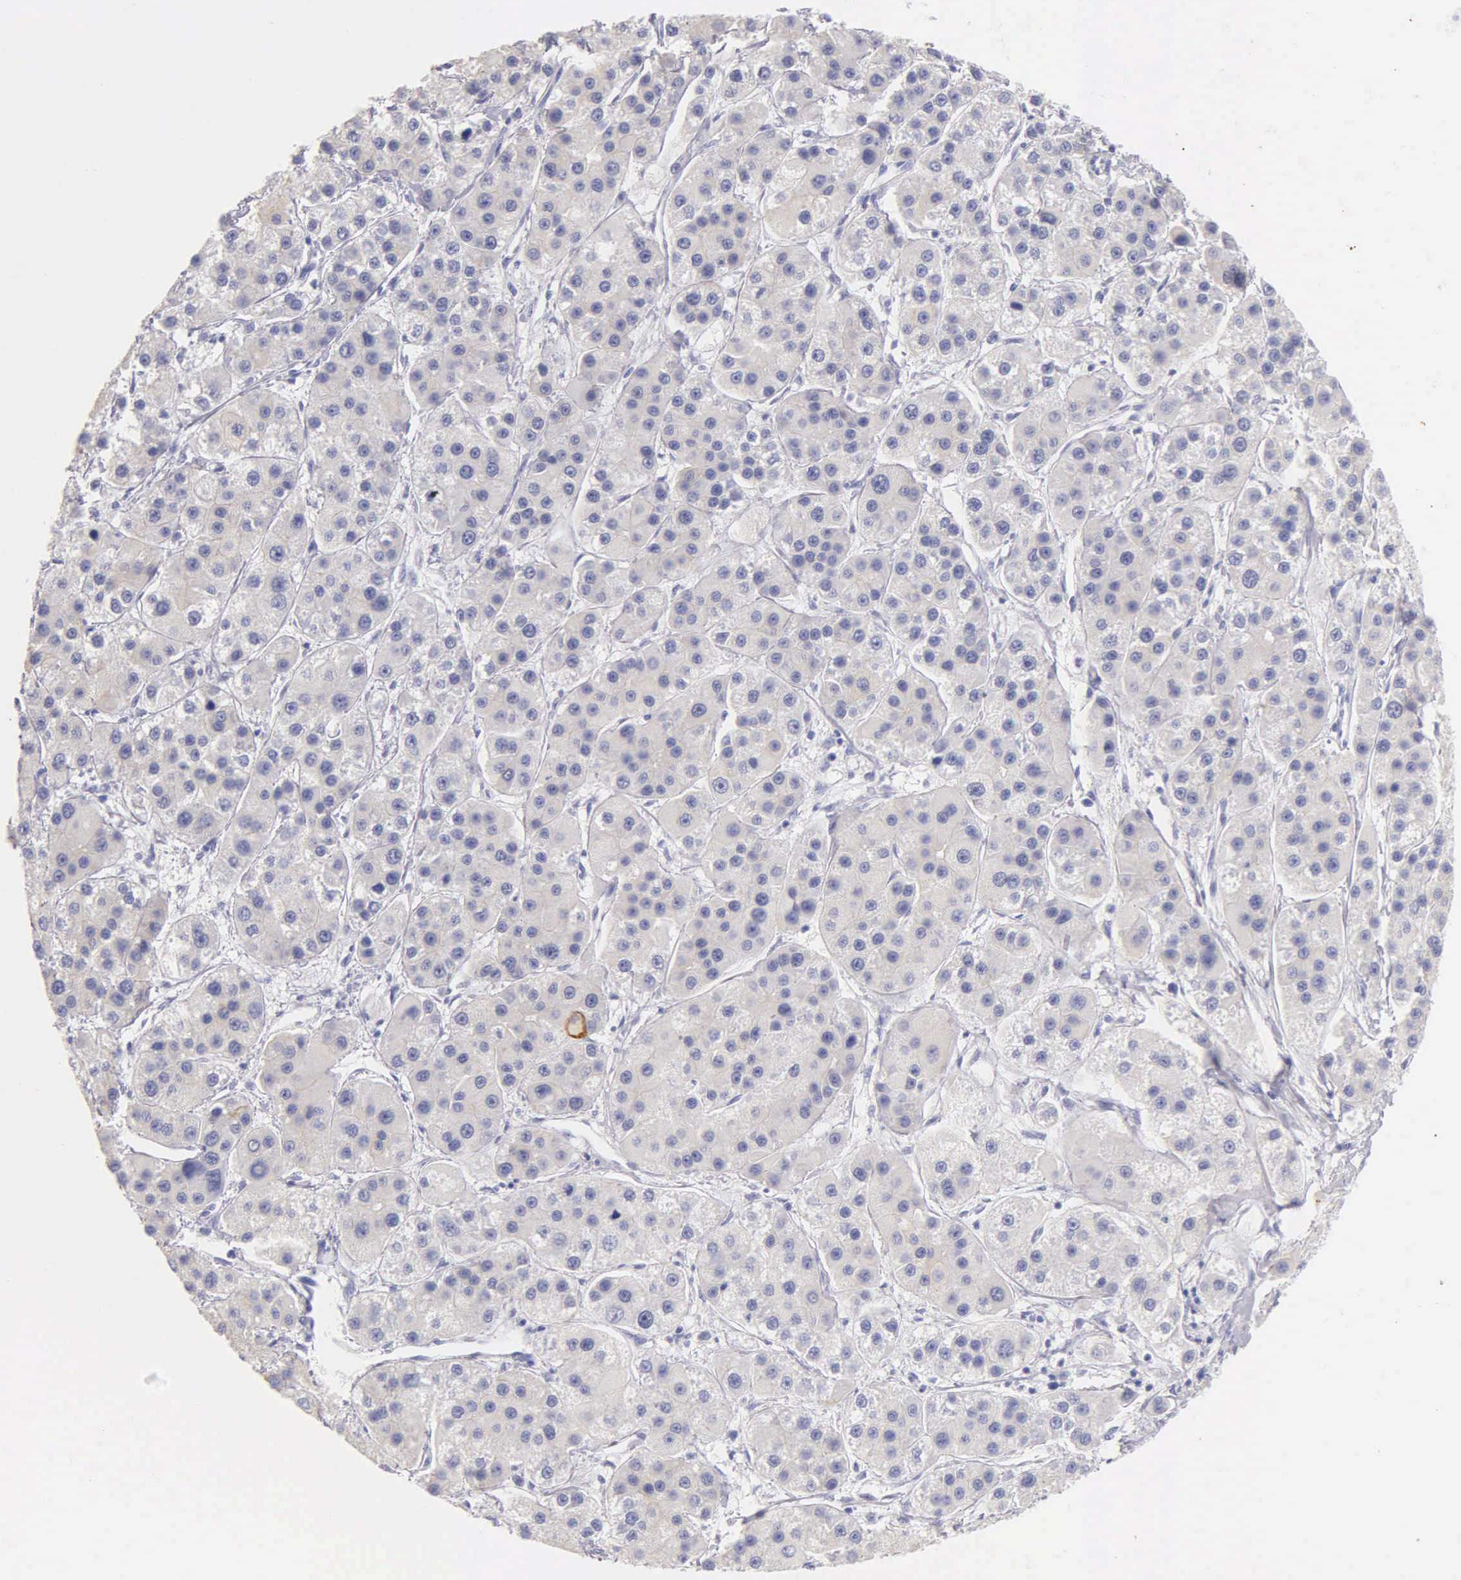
{"staining": {"intensity": "negative", "quantity": "none", "location": "none"}, "tissue": "liver cancer", "cell_type": "Tumor cells", "image_type": "cancer", "snomed": [{"axis": "morphology", "description": "Carcinoma, Hepatocellular, NOS"}, {"axis": "topography", "description": "Liver"}], "caption": "Hepatocellular carcinoma (liver) stained for a protein using immunohistochemistry (IHC) reveals no positivity tumor cells.", "gene": "KRT17", "patient": {"sex": "female", "age": 85}}